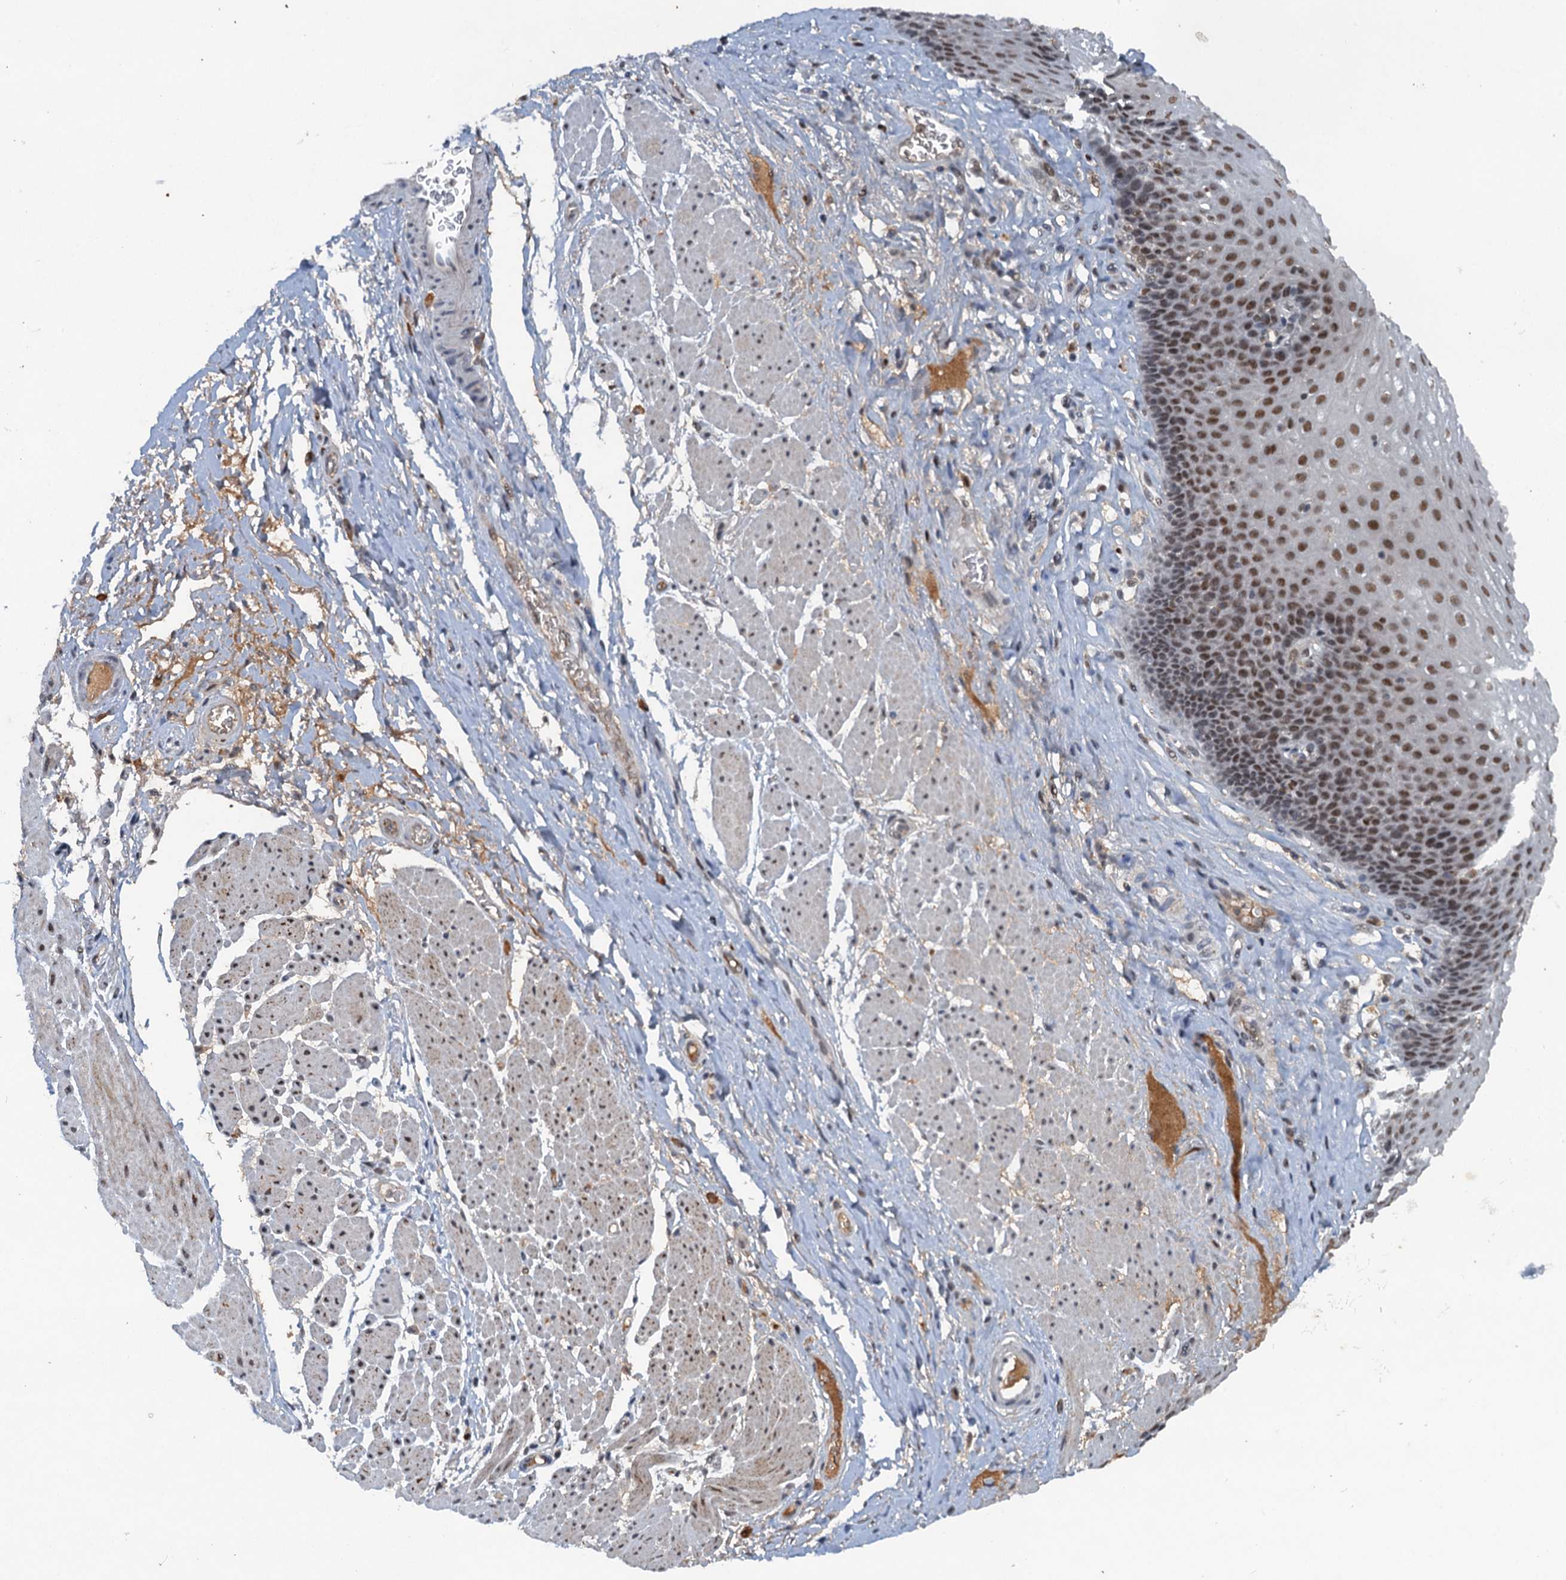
{"staining": {"intensity": "moderate", "quantity": ">75%", "location": "nuclear"}, "tissue": "esophagus", "cell_type": "Squamous epithelial cells", "image_type": "normal", "snomed": [{"axis": "morphology", "description": "Normal tissue, NOS"}, {"axis": "topography", "description": "Esophagus"}], "caption": "This micrograph reveals IHC staining of benign esophagus, with medium moderate nuclear expression in approximately >75% of squamous epithelial cells.", "gene": "CSTF3", "patient": {"sex": "female", "age": 66}}